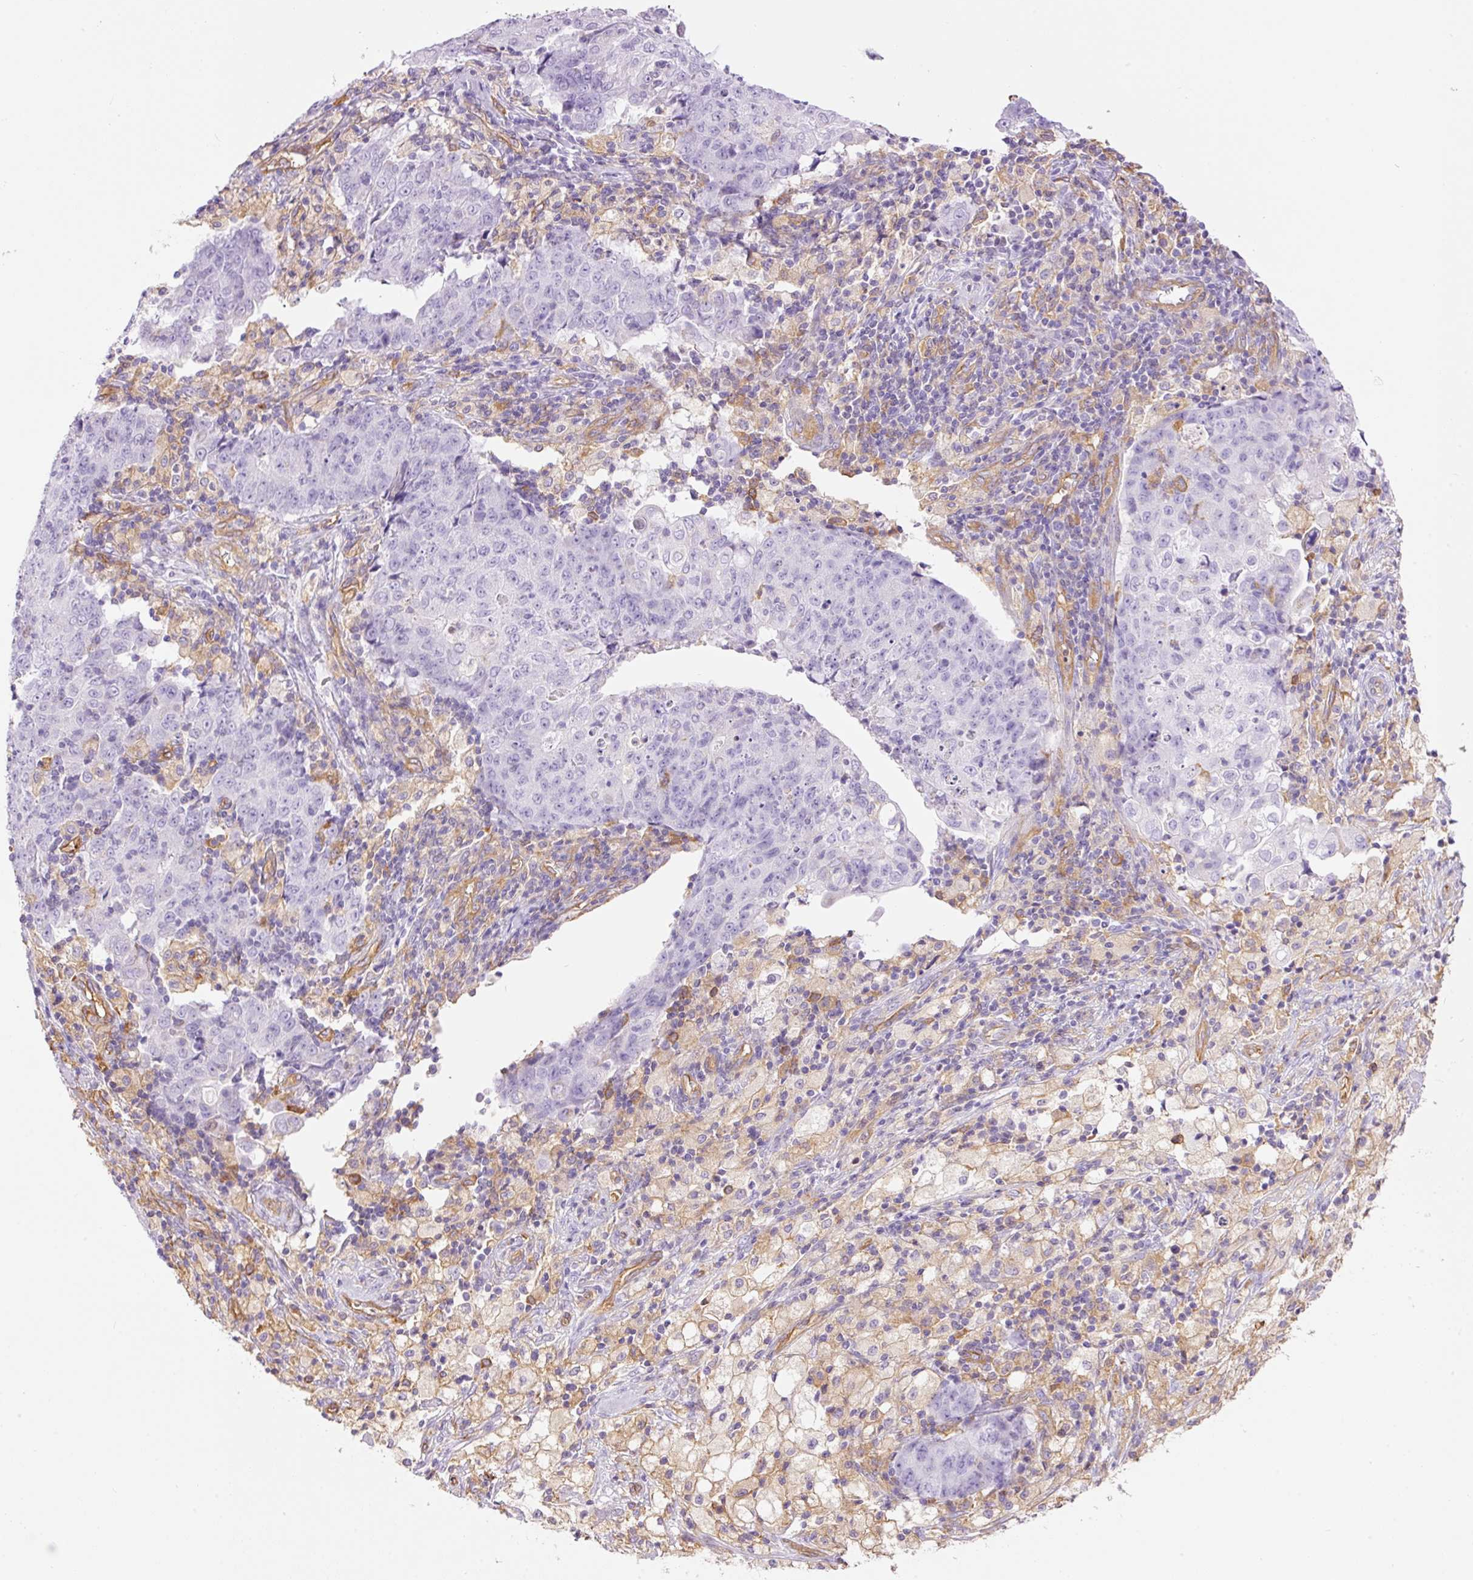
{"staining": {"intensity": "negative", "quantity": "none", "location": "none"}, "tissue": "ovarian cancer", "cell_type": "Tumor cells", "image_type": "cancer", "snomed": [{"axis": "morphology", "description": "Carcinoma, endometroid"}, {"axis": "topography", "description": "Ovary"}], "caption": "This is an immunohistochemistry (IHC) histopathology image of human ovarian cancer. There is no staining in tumor cells.", "gene": "IL10RB", "patient": {"sex": "female", "age": 42}}